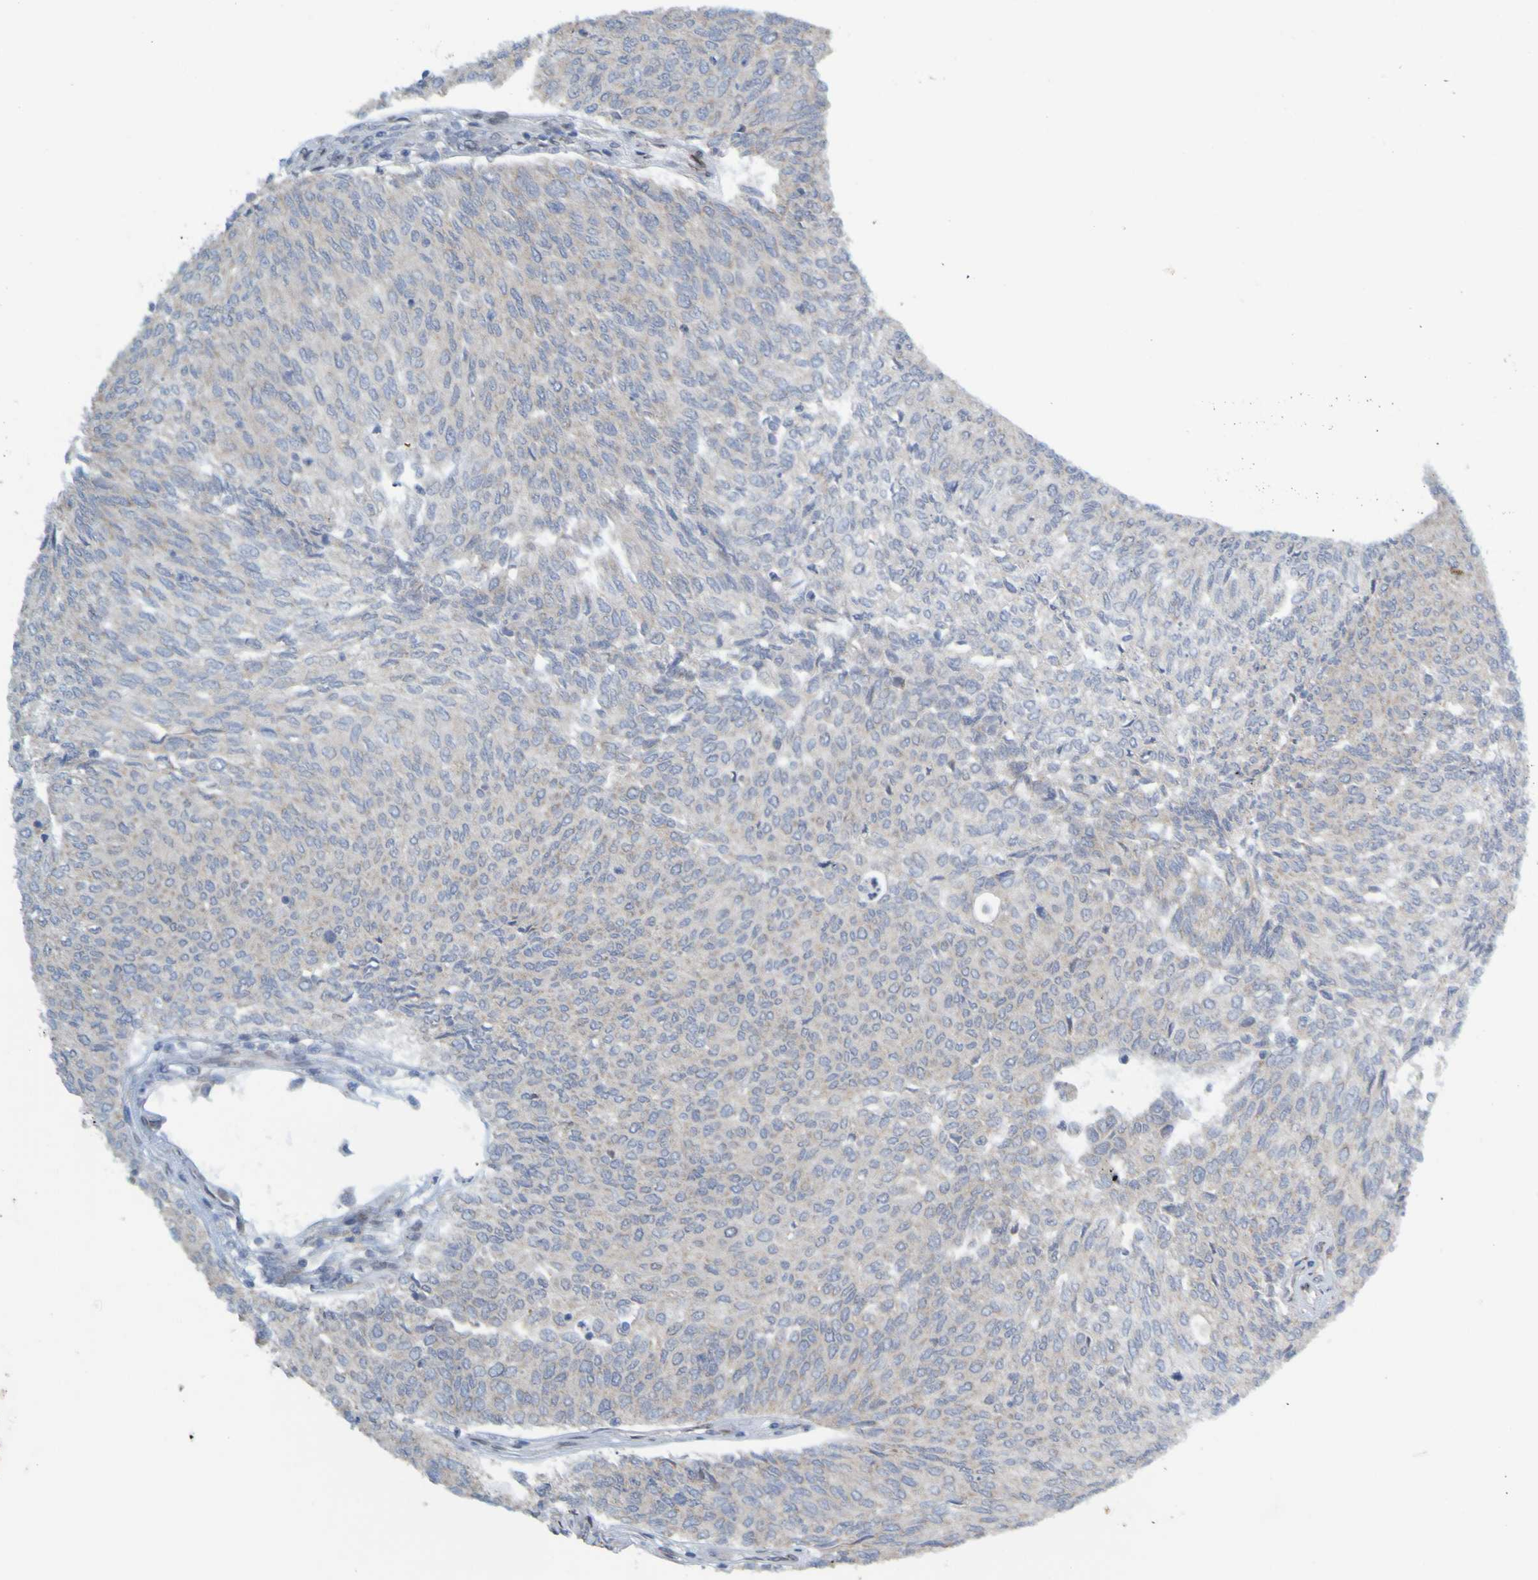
{"staining": {"intensity": "weak", "quantity": "<25%", "location": "cytoplasmic/membranous"}, "tissue": "urothelial cancer", "cell_type": "Tumor cells", "image_type": "cancer", "snomed": [{"axis": "morphology", "description": "Urothelial carcinoma, Low grade"}, {"axis": "topography", "description": "Urinary bladder"}], "caption": "Protein analysis of low-grade urothelial carcinoma displays no significant expression in tumor cells. Brightfield microscopy of immunohistochemistry stained with DAB (brown) and hematoxylin (blue), captured at high magnification.", "gene": "MAG", "patient": {"sex": "female", "age": 79}}